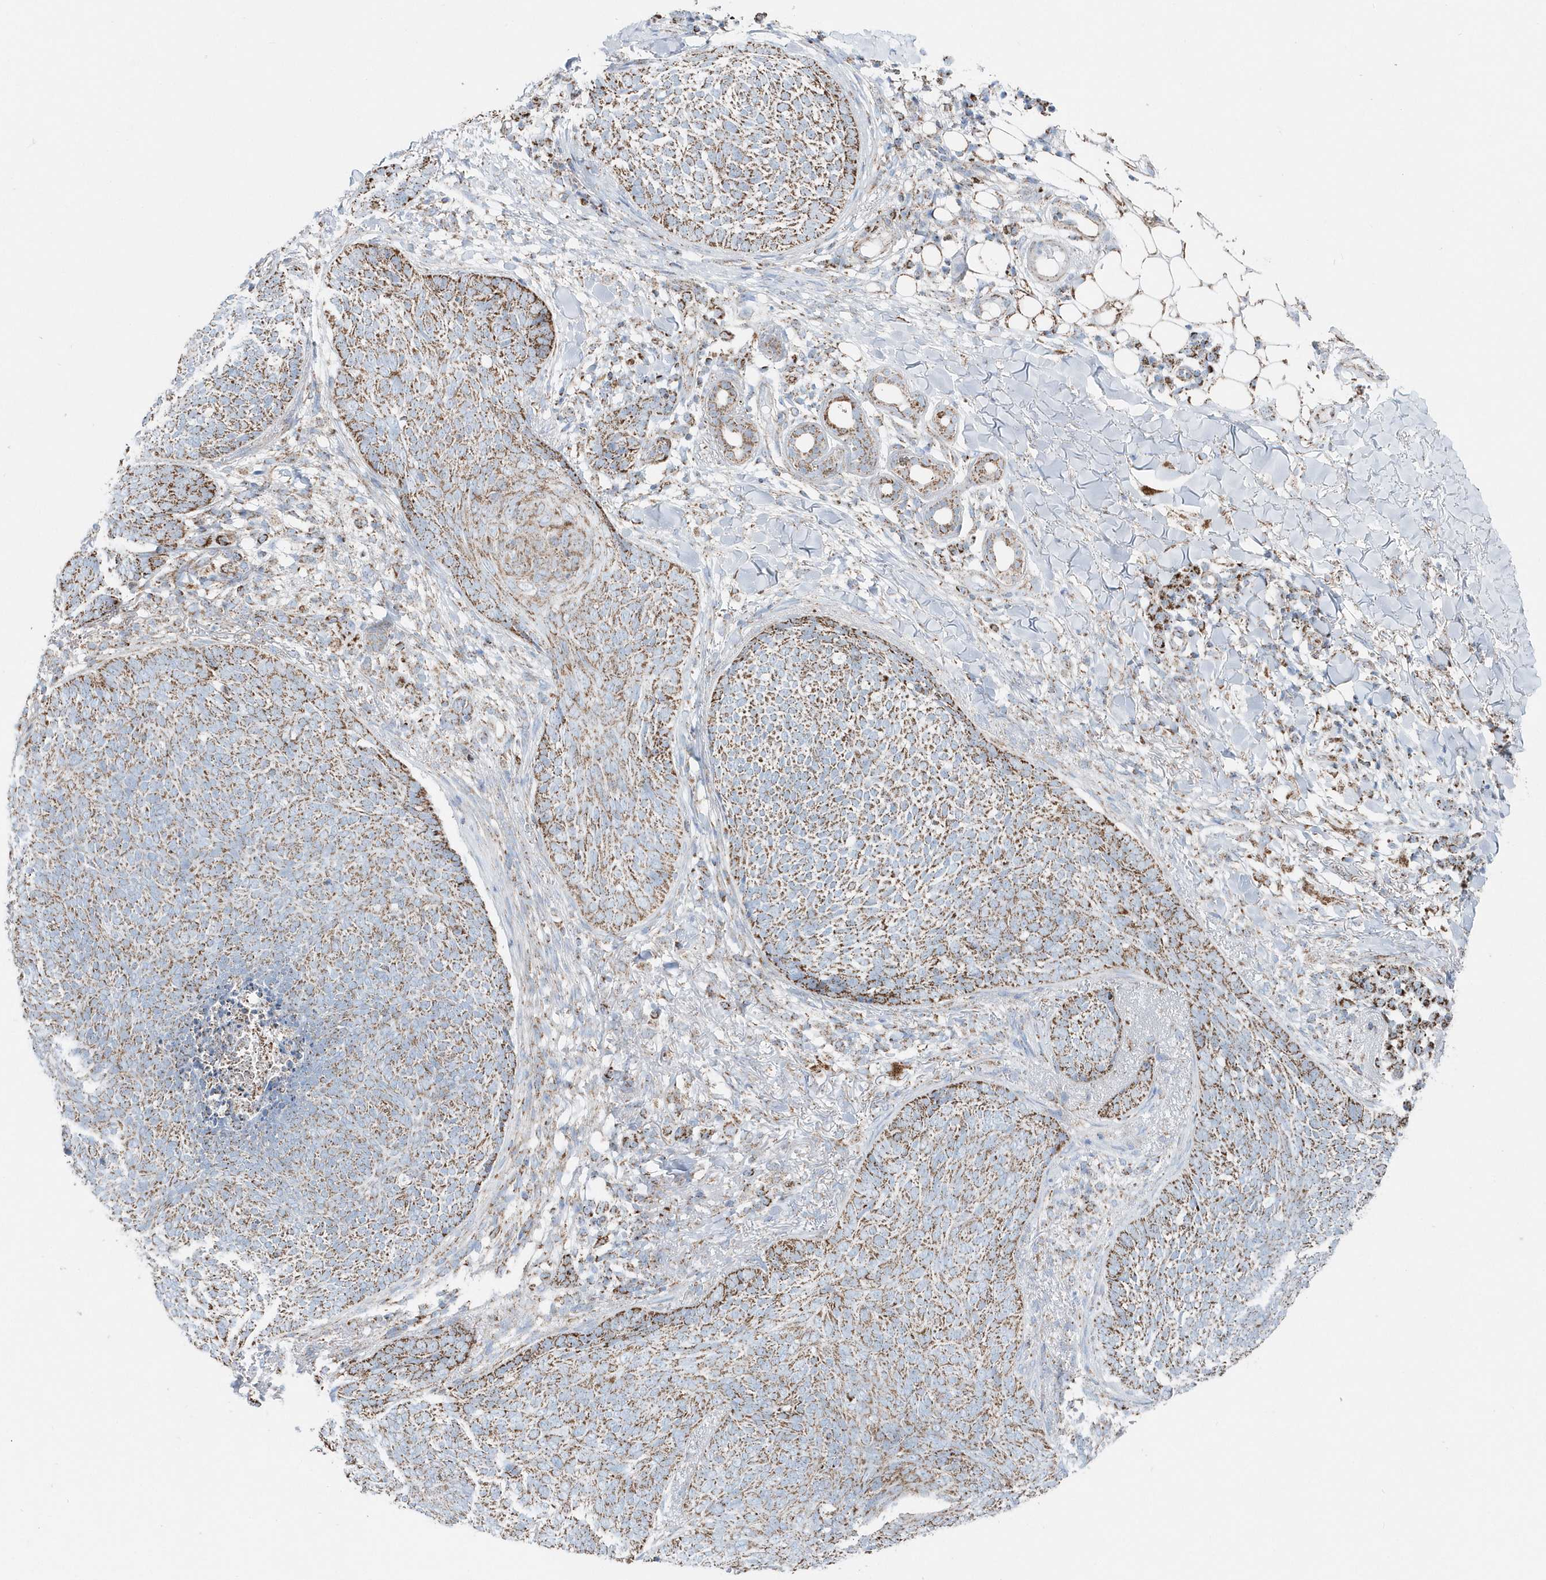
{"staining": {"intensity": "moderate", "quantity": ">75%", "location": "cytoplasmic/membranous"}, "tissue": "skin cancer", "cell_type": "Tumor cells", "image_type": "cancer", "snomed": [{"axis": "morphology", "description": "Basal cell carcinoma"}, {"axis": "topography", "description": "Skin"}], "caption": "DAB immunohistochemical staining of human skin cancer (basal cell carcinoma) demonstrates moderate cytoplasmic/membranous protein expression in approximately >75% of tumor cells. Immunohistochemistry stains the protein of interest in brown and the nuclei are stained blue.", "gene": "TMCO6", "patient": {"sex": "male", "age": 85}}